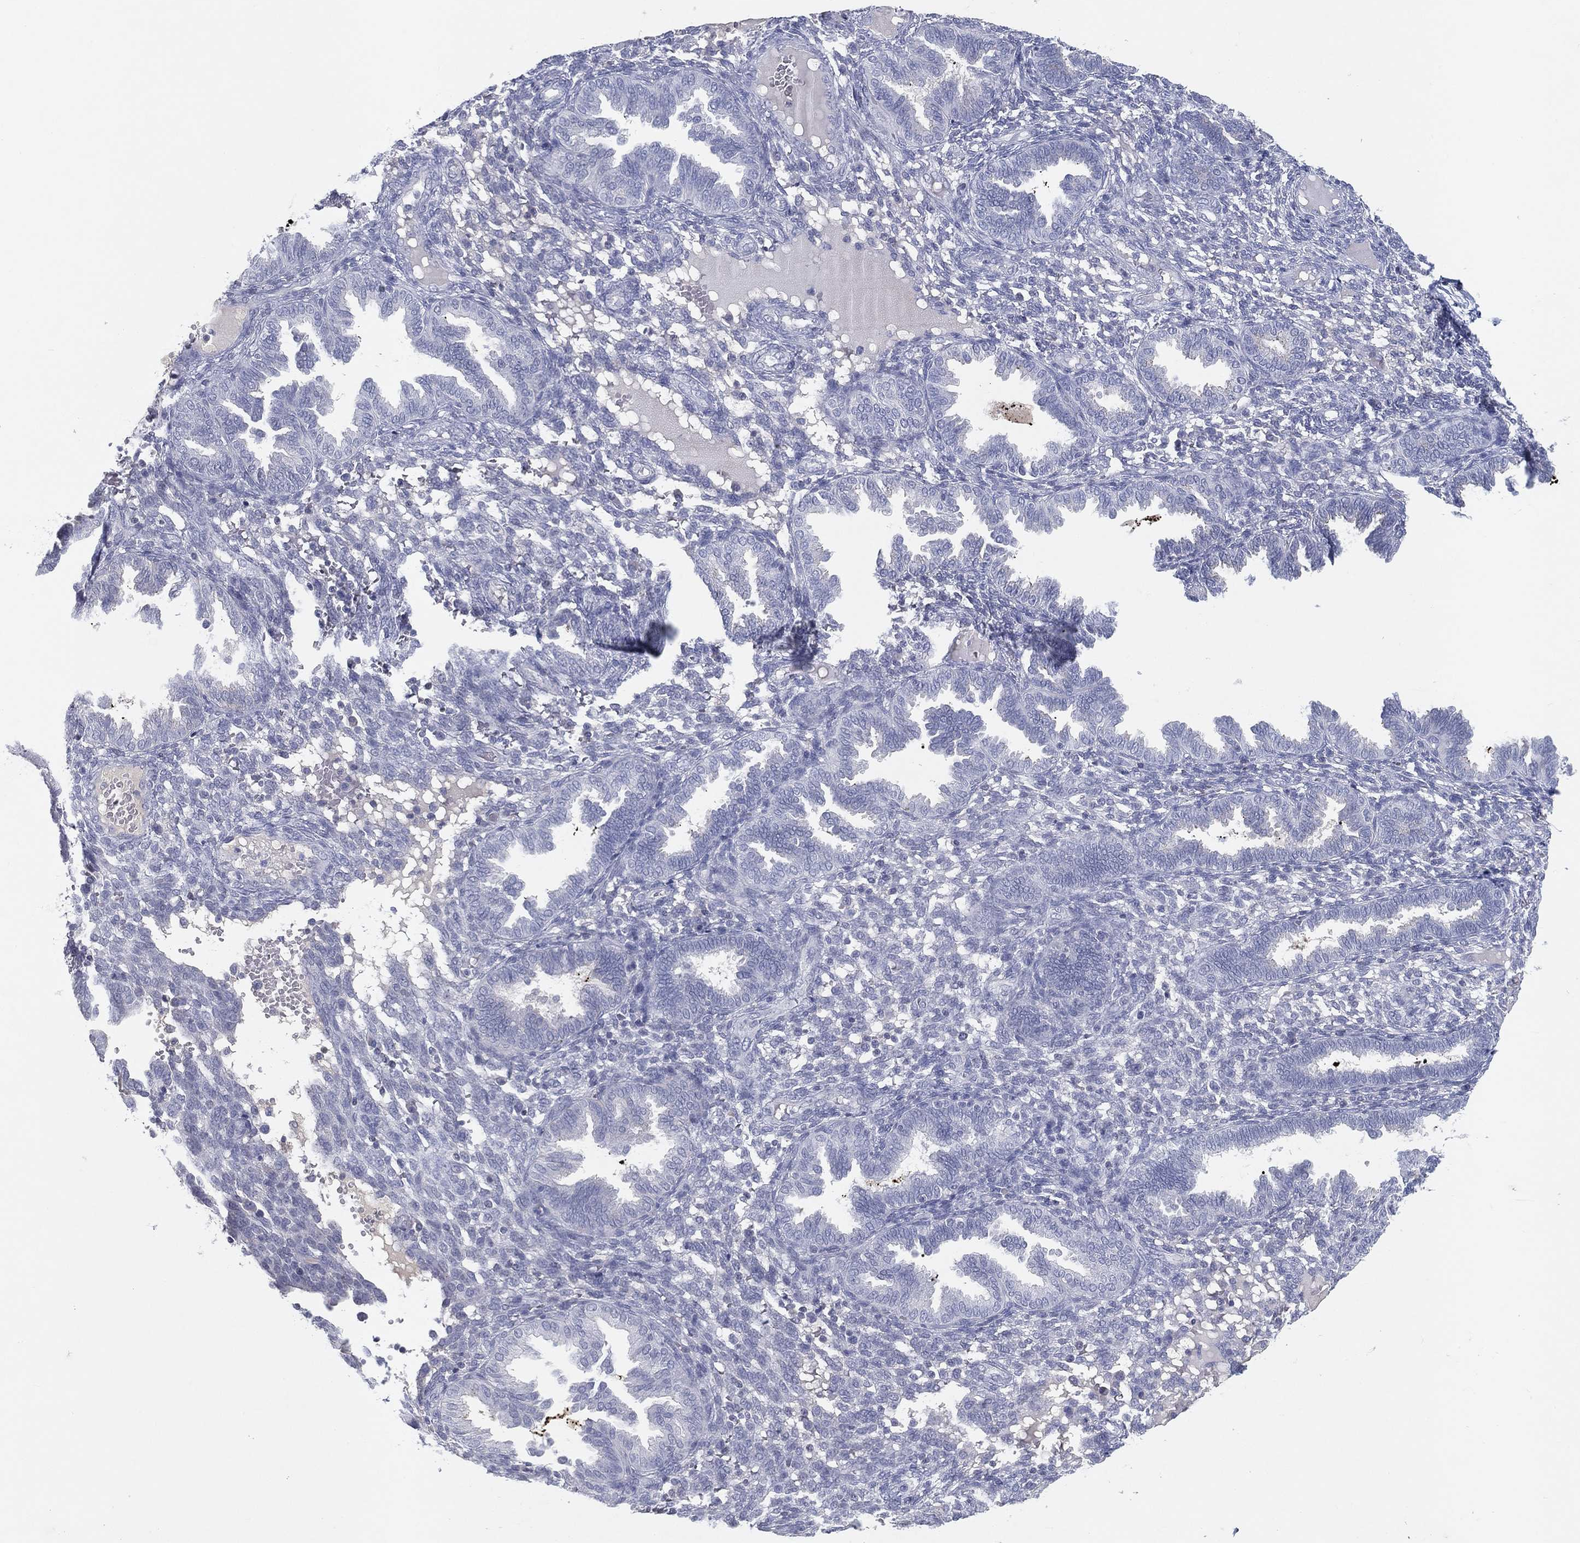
{"staining": {"intensity": "negative", "quantity": "none", "location": "none"}, "tissue": "endometrium", "cell_type": "Cells in endometrial stroma", "image_type": "normal", "snomed": [{"axis": "morphology", "description": "Normal tissue, NOS"}, {"axis": "topography", "description": "Endometrium"}], "caption": "Cells in endometrial stroma are negative for protein expression in unremarkable human endometrium. (Stains: DAB IHC with hematoxylin counter stain, Microscopy: brightfield microscopy at high magnification).", "gene": "CPT1B", "patient": {"sex": "female", "age": 42}}